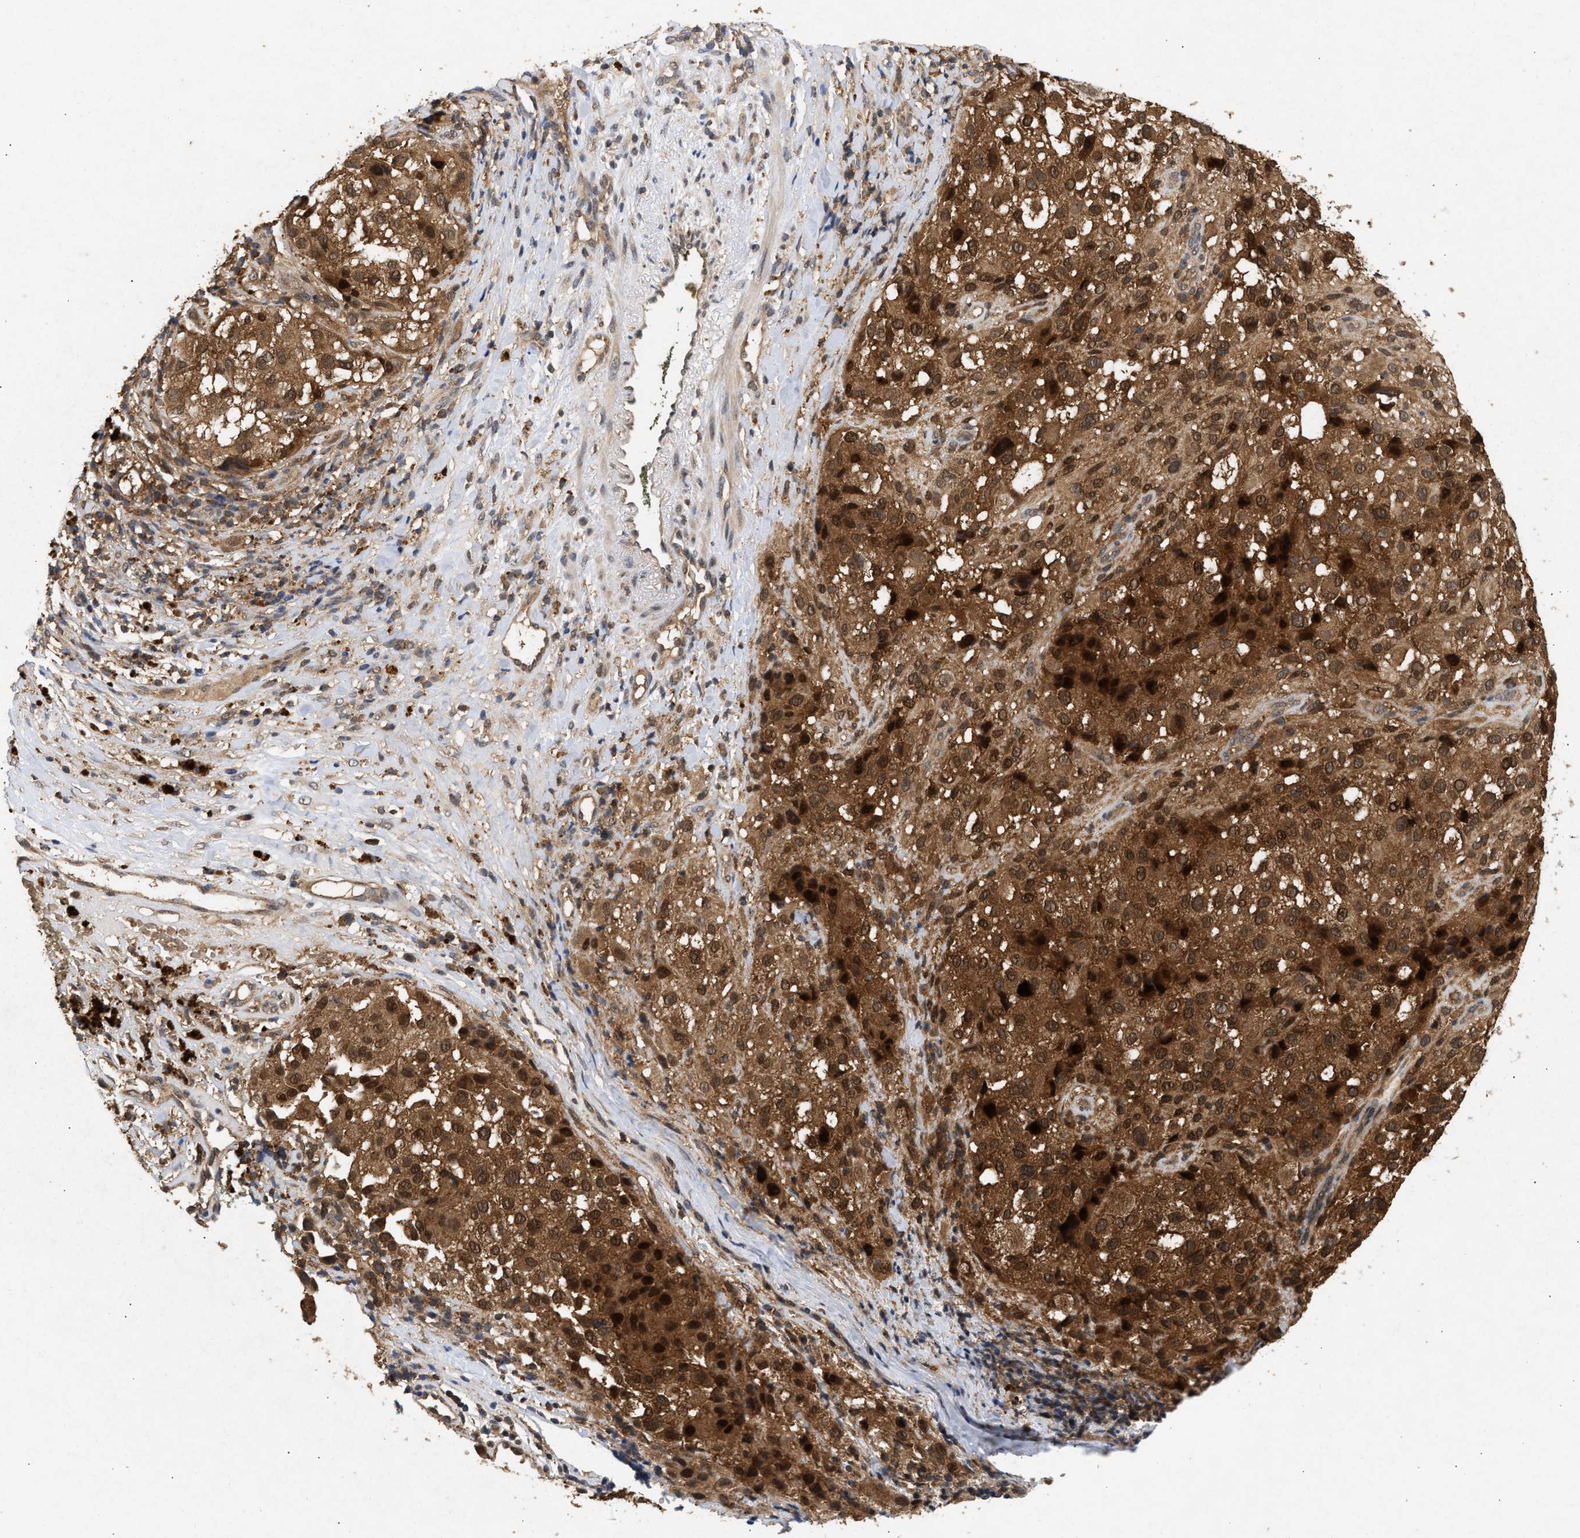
{"staining": {"intensity": "strong", "quantity": ">75%", "location": "cytoplasmic/membranous,nuclear"}, "tissue": "melanoma", "cell_type": "Tumor cells", "image_type": "cancer", "snomed": [{"axis": "morphology", "description": "Necrosis, NOS"}, {"axis": "morphology", "description": "Malignant melanoma, NOS"}, {"axis": "topography", "description": "Skin"}], "caption": "Protein expression analysis of melanoma shows strong cytoplasmic/membranous and nuclear expression in about >75% of tumor cells.", "gene": "FITM1", "patient": {"sex": "female", "age": 87}}